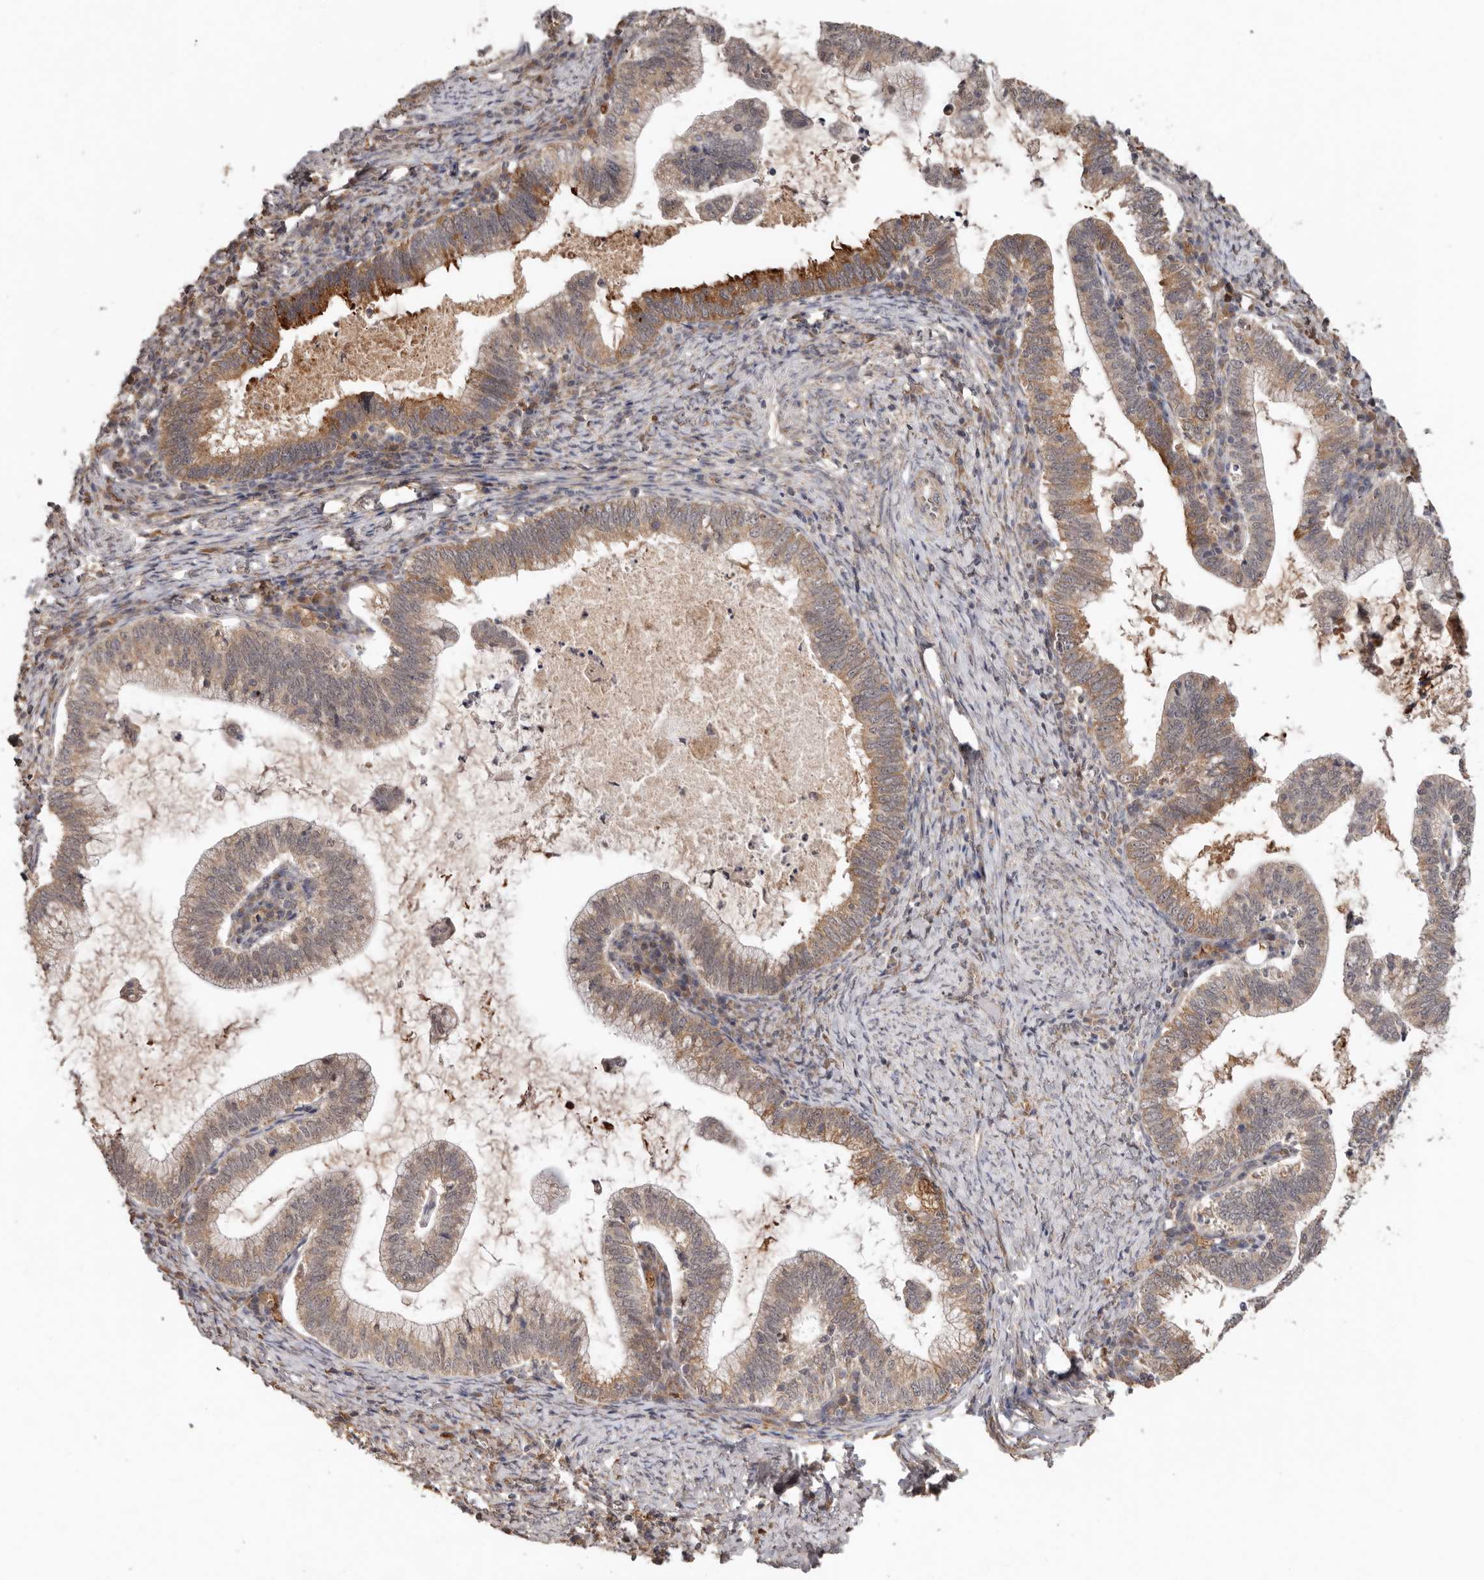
{"staining": {"intensity": "moderate", "quantity": ">75%", "location": "cytoplasmic/membranous"}, "tissue": "cervical cancer", "cell_type": "Tumor cells", "image_type": "cancer", "snomed": [{"axis": "morphology", "description": "Adenocarcinoma, NOS"}, {"axis": "topography", "description": "Cervix"}], "caption": "Protein analysis of cervical cancer (adenocarcinoma) tissue displays moderate cytoplasmic/membranous staining in about >75% of tumor cells.", "gene": "RSPO2", "patient": {"sex": "female", "age": 36}}